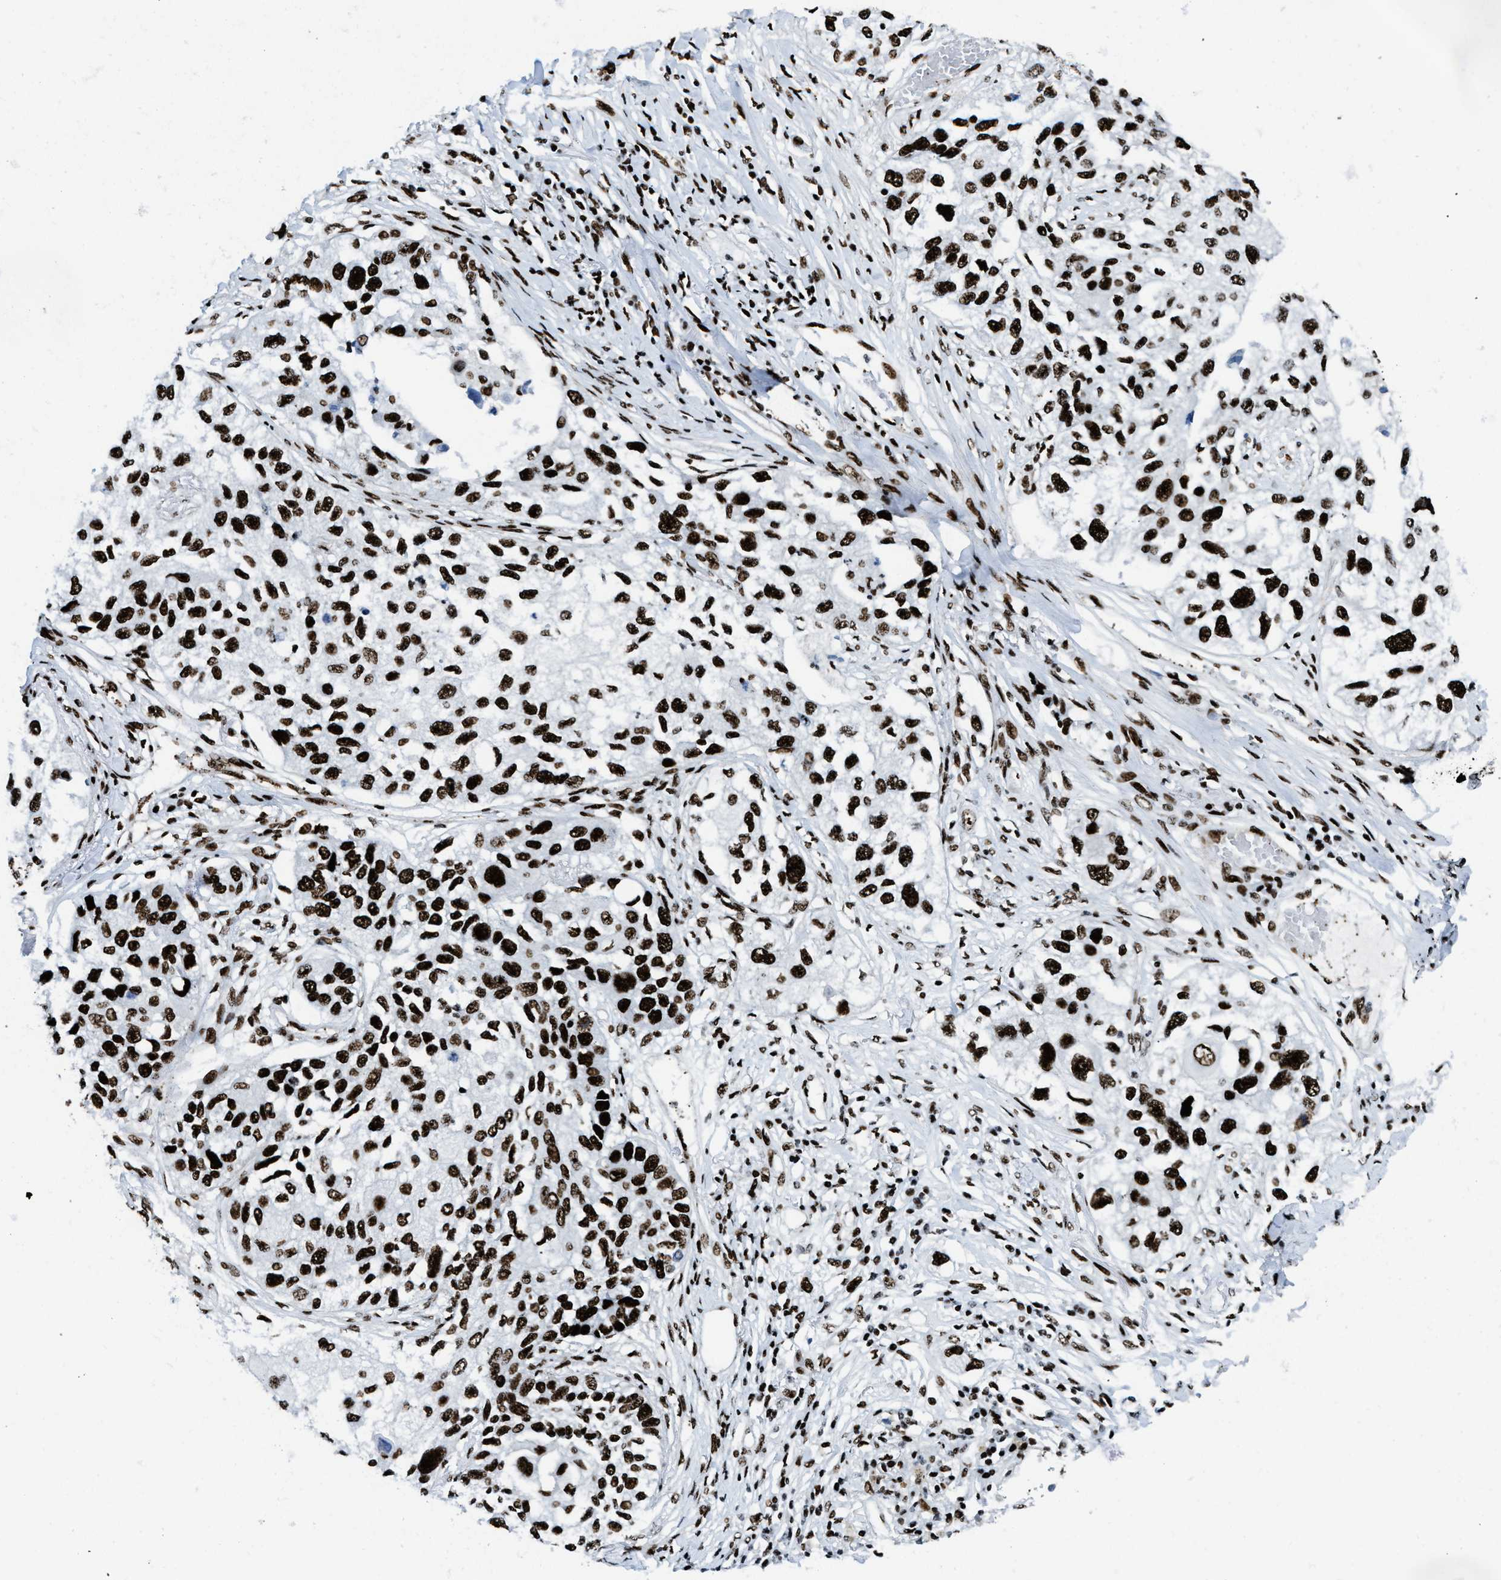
{"staining": {"intensity": "strong", "quantity": ">75%", "location": "nuclear"}, "tissue": "lung cancer", "cell_type": "Tumor cells", "image_type": "cancer", "snomed": [{"axis": "morphology", "description": "Squamous cell carcinoma, NOS"}, {"axis": "topography", "description": "Lung"}], "caption": "Protein expression analysis of human squamous cell carcinoma (lung) reveals strong nuclear staining in approximately >75% of tumor cells.", "gene": "NONO", "patient": {"sex": "male", "age": 71}}